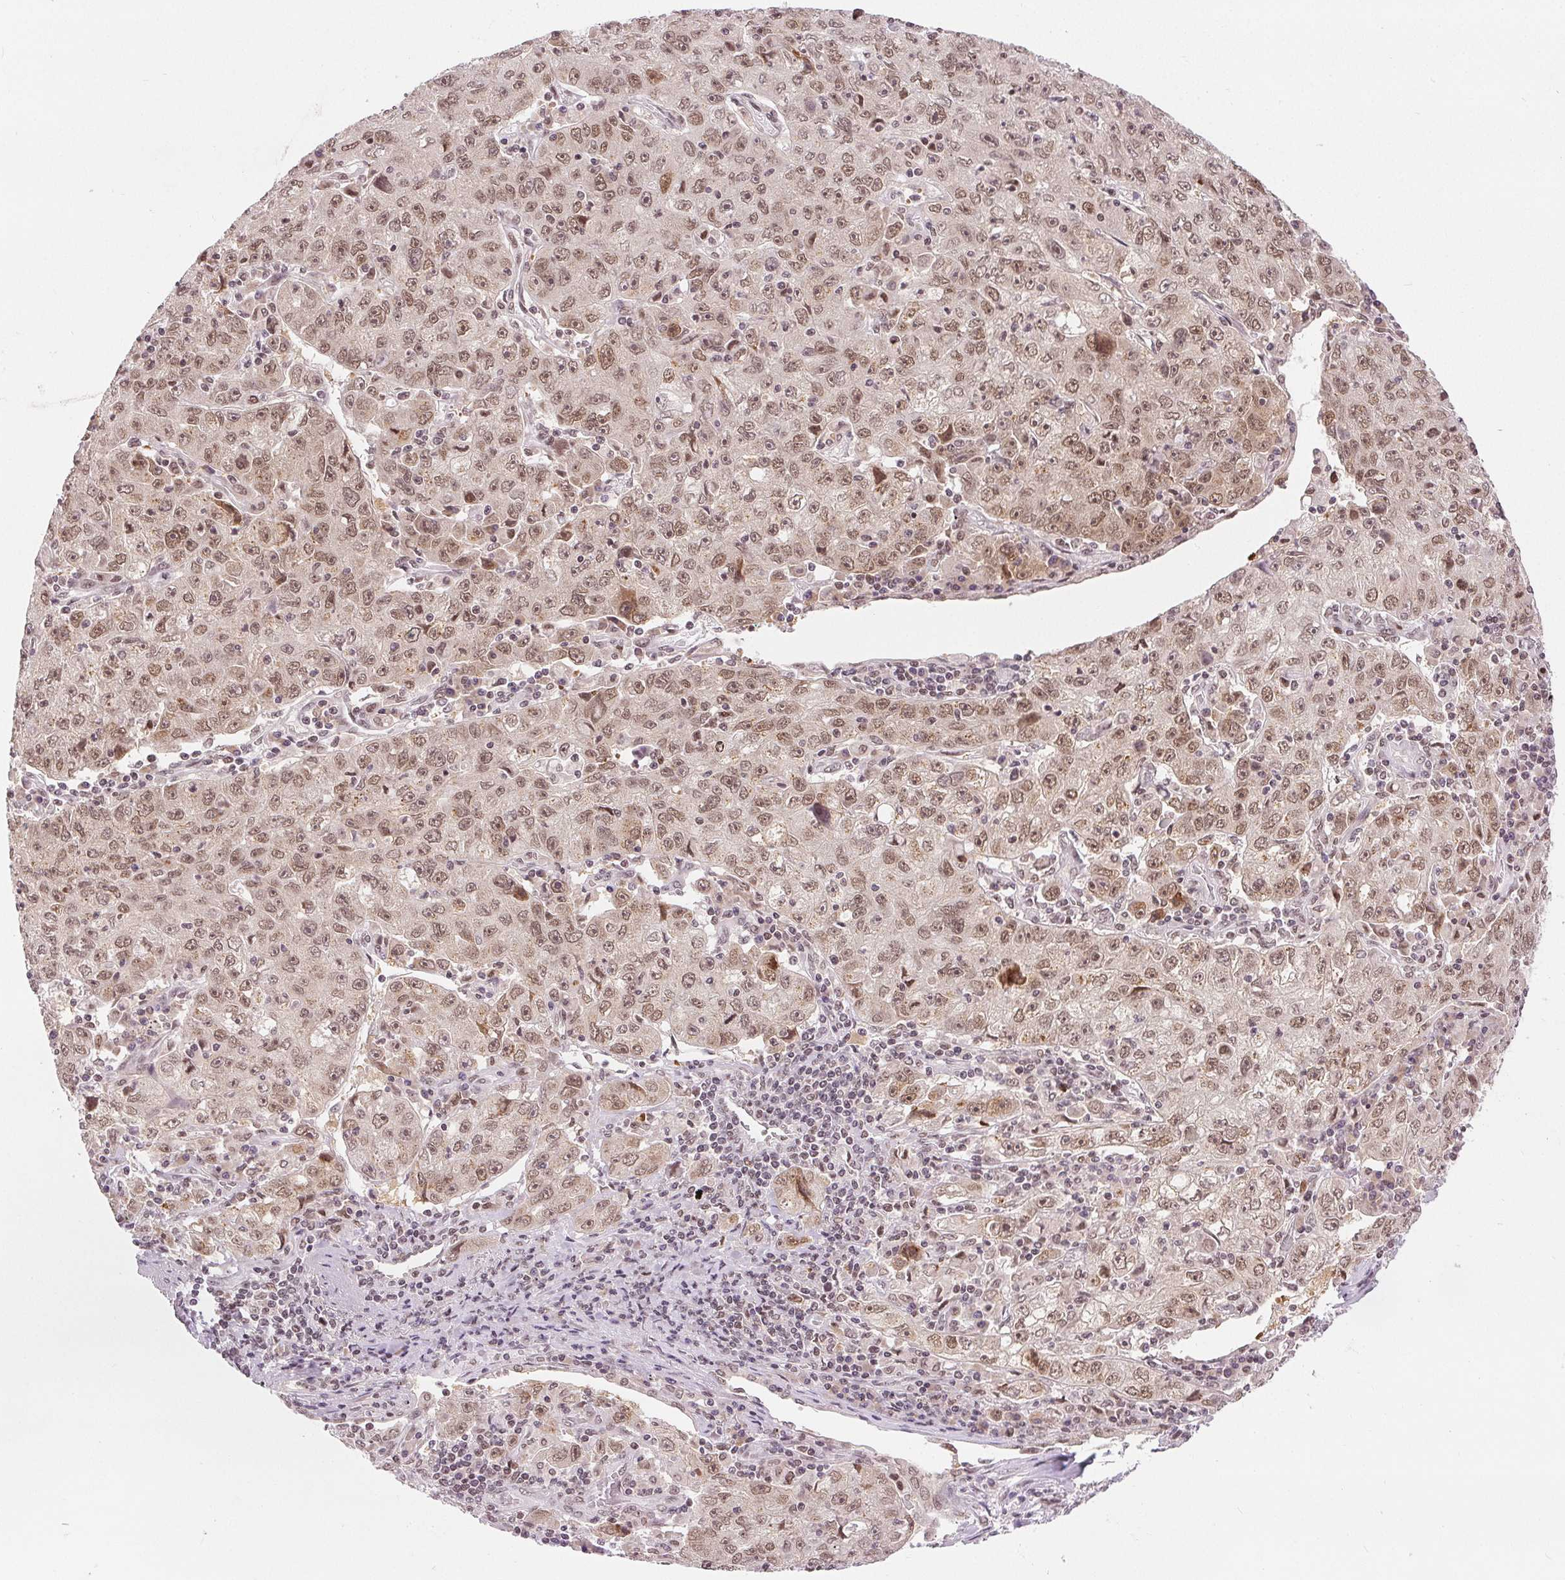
{"staining": {"intensity": "moderate", "quantity": ">75%", "location": "nuclear"}, "tissue": "lung cancer", "cell_type": "Tumor cells", "image_type": "cancer", "snomed": [{"axis": "morphology", "description": "Normal morphology"}, {"axis": "morphology", "description": "Adenocarcinoma, NOS"}, {"axis": "topography", "description": "Lymph node"}, {"axis": "topography", "description": "Lung"}], "caption": "A brown stain labels moderate nuclear positivity of a protein in human lung cancer (adenocarcinoma) tumor cells.", "gene": "DEK", "patient": {"sex": "female", "age": 57}}